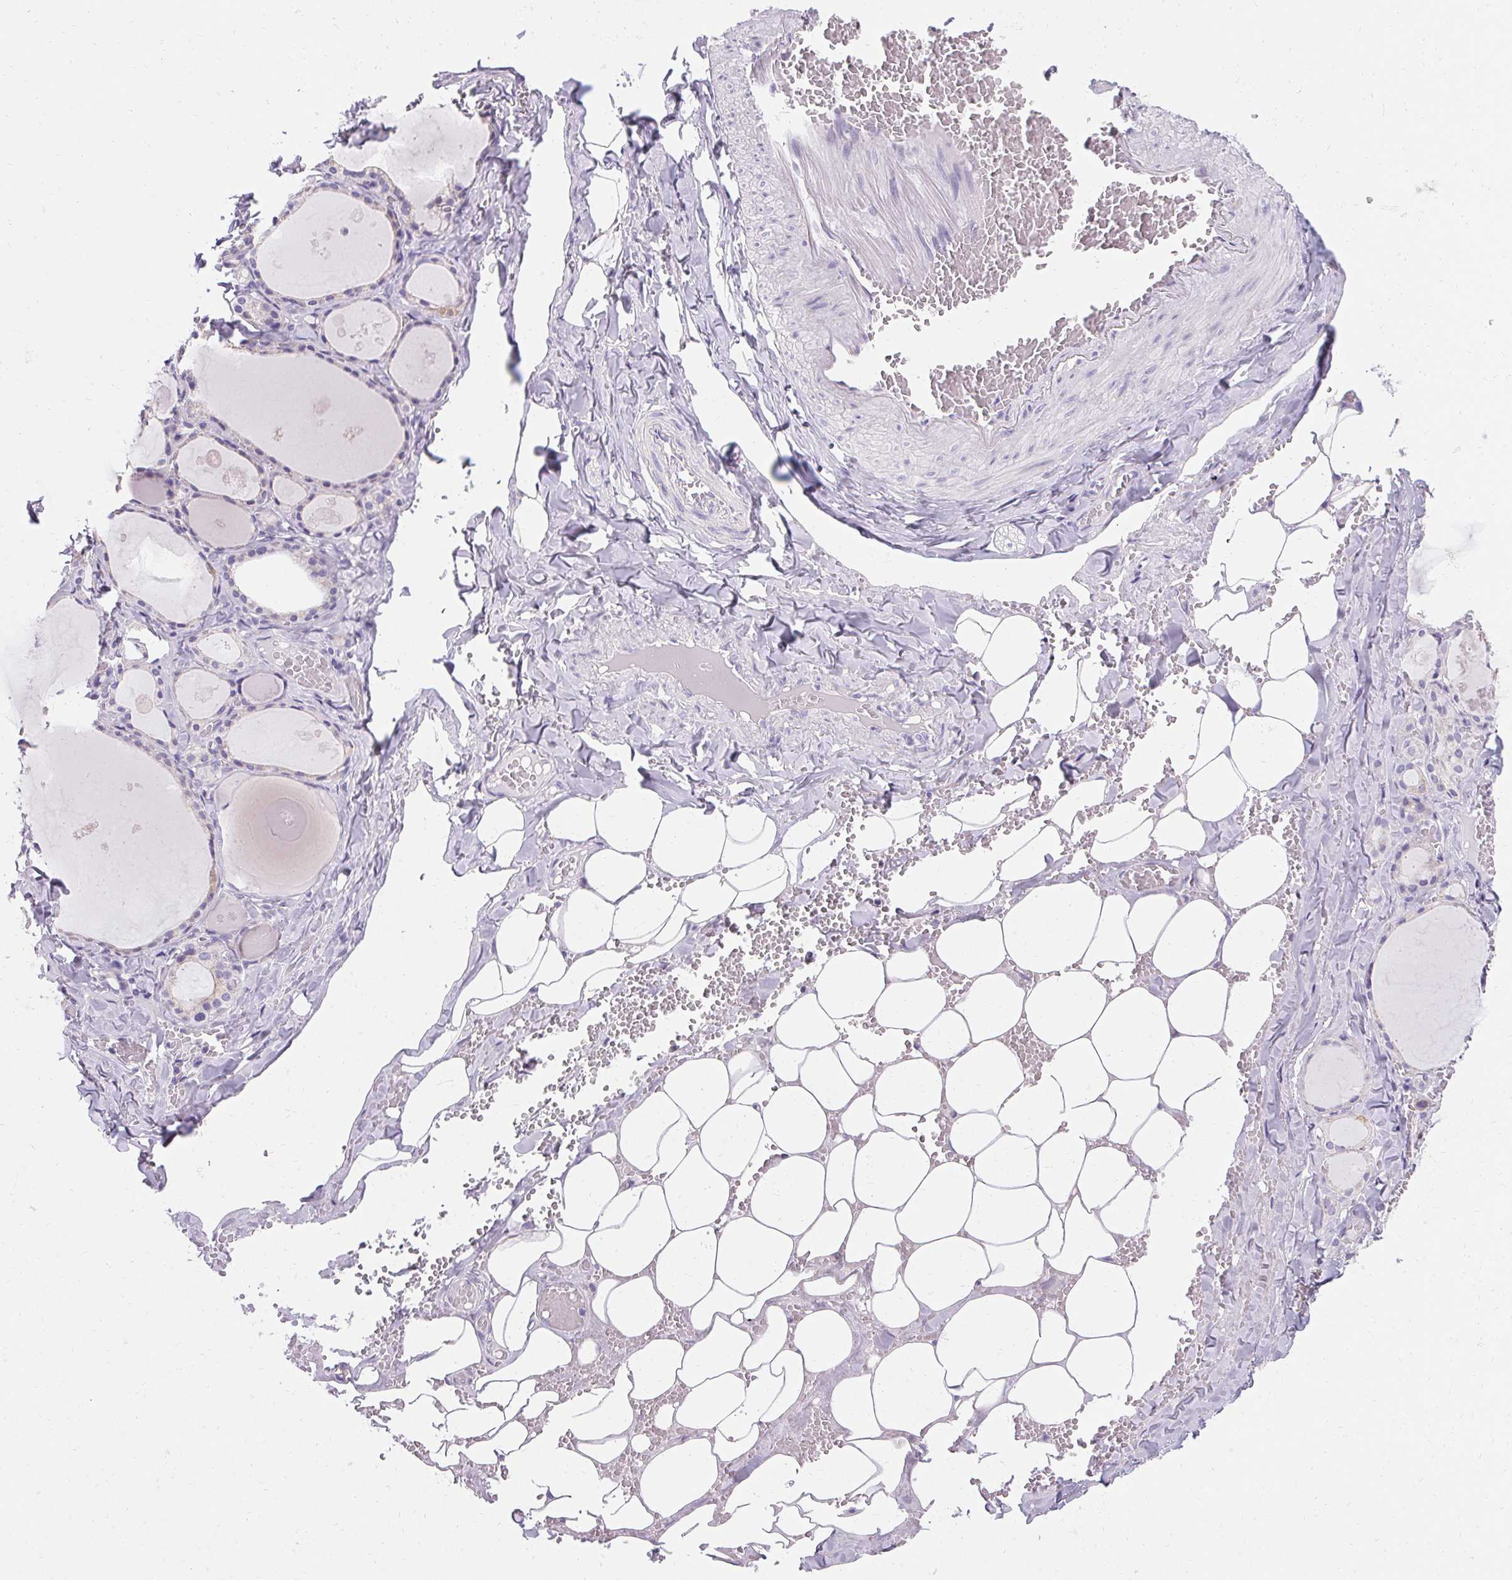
{"staining": {"intensity": "weak", "quantity": "<25%", "location": "cytoplasmic/membranous"}, "tissue": "thyroid gland", "cell_type": "Glandular cells", "image_type": "normal", "snomed": [{"axis": "morphology", "description": "Normal tissue, NOS"}, {"axis": "topography", "description": "Thyroid gland"}], "caption": "Human thyroid gland stained for a protein using immunohistochemistry (IHC) reveals no expression in glandular cells.", "gene": "ASGR2", "patient": {"sex": "male", "age": 56}}